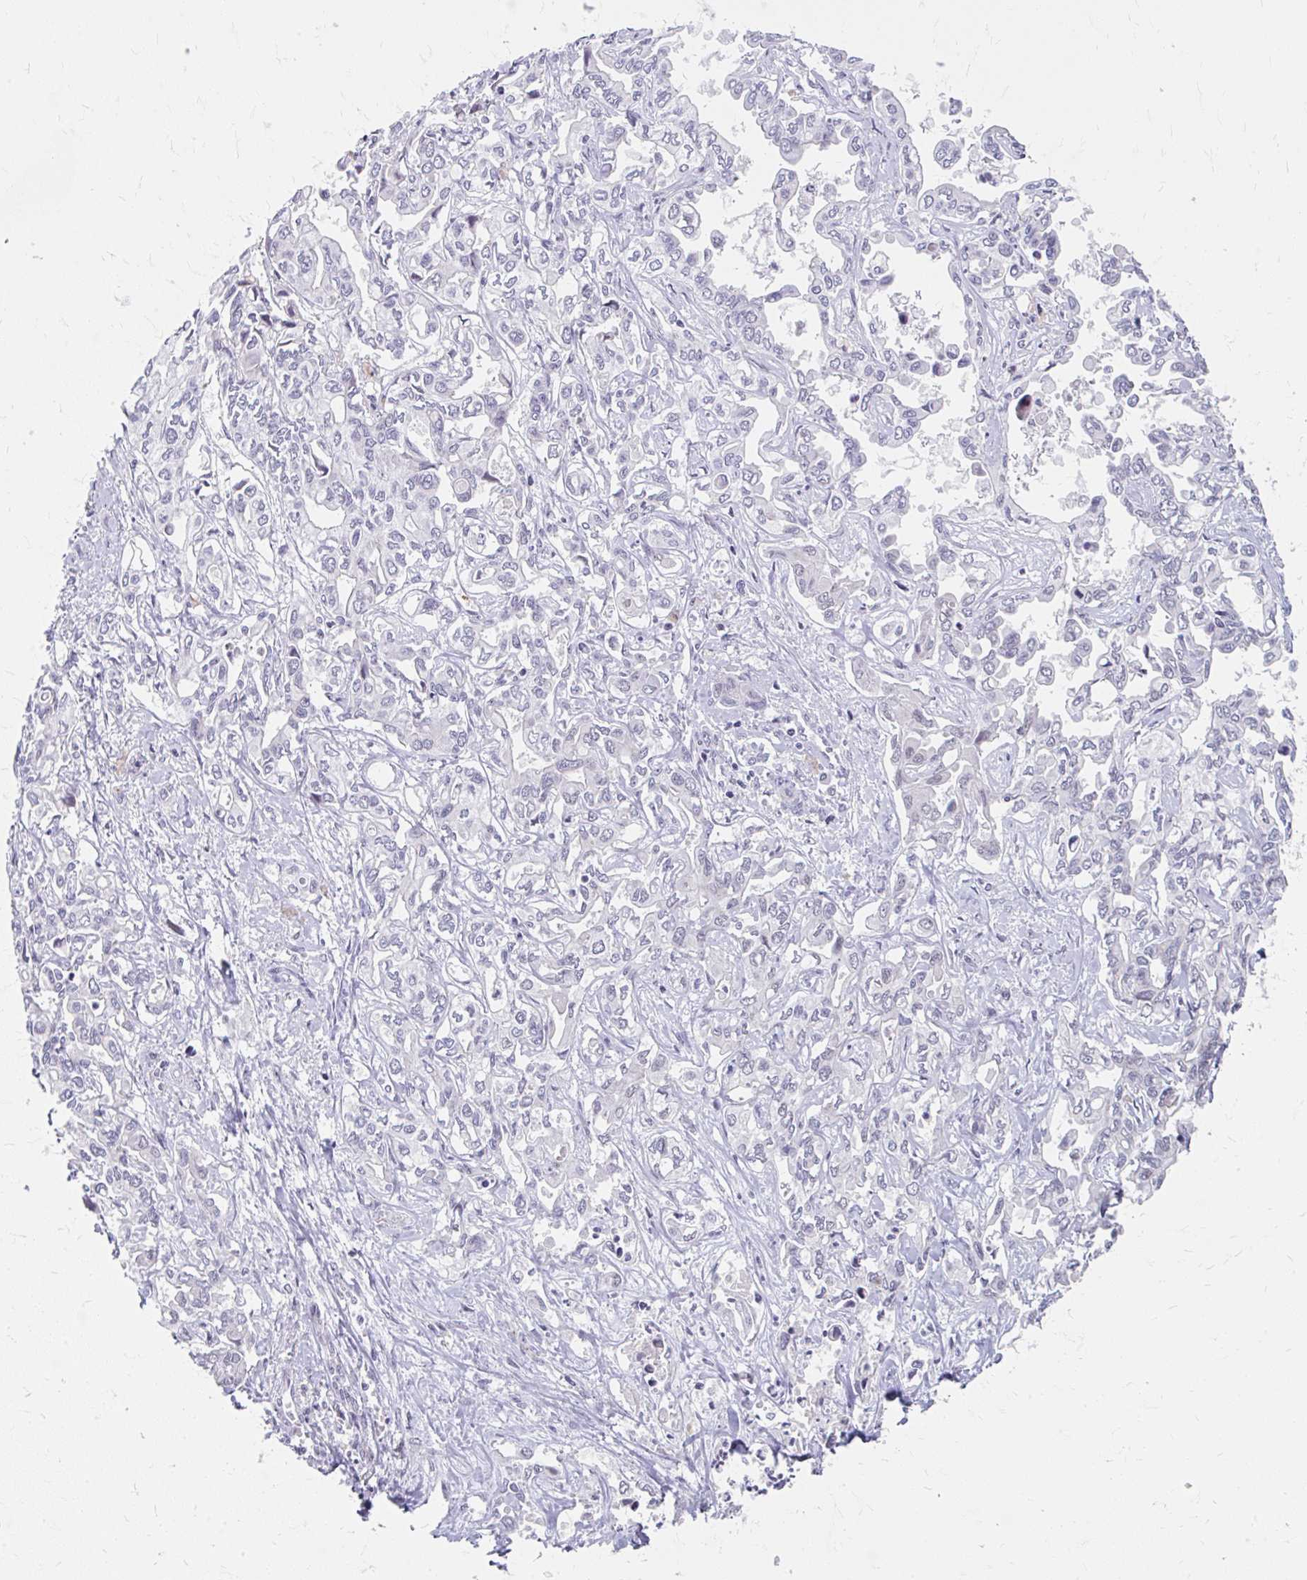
{"staining": {"intensity": "negative", "quantity": "none", "location": "none"}, "tissue": "liver cancer", "cell_type": "Tumor cells", "image_type": "cancer", "snomed": [{"axis": "morphology", "description": "Cholangiocarcinoma"}, {"axis": "topography", "description": "Liver"}], "caption": "Micrograph shows no significant protein expression in tumor cells of liver cholangiocarcinoma.", "gene": "GTF2H1", "patient": {"sex": "female", "age": 64}}